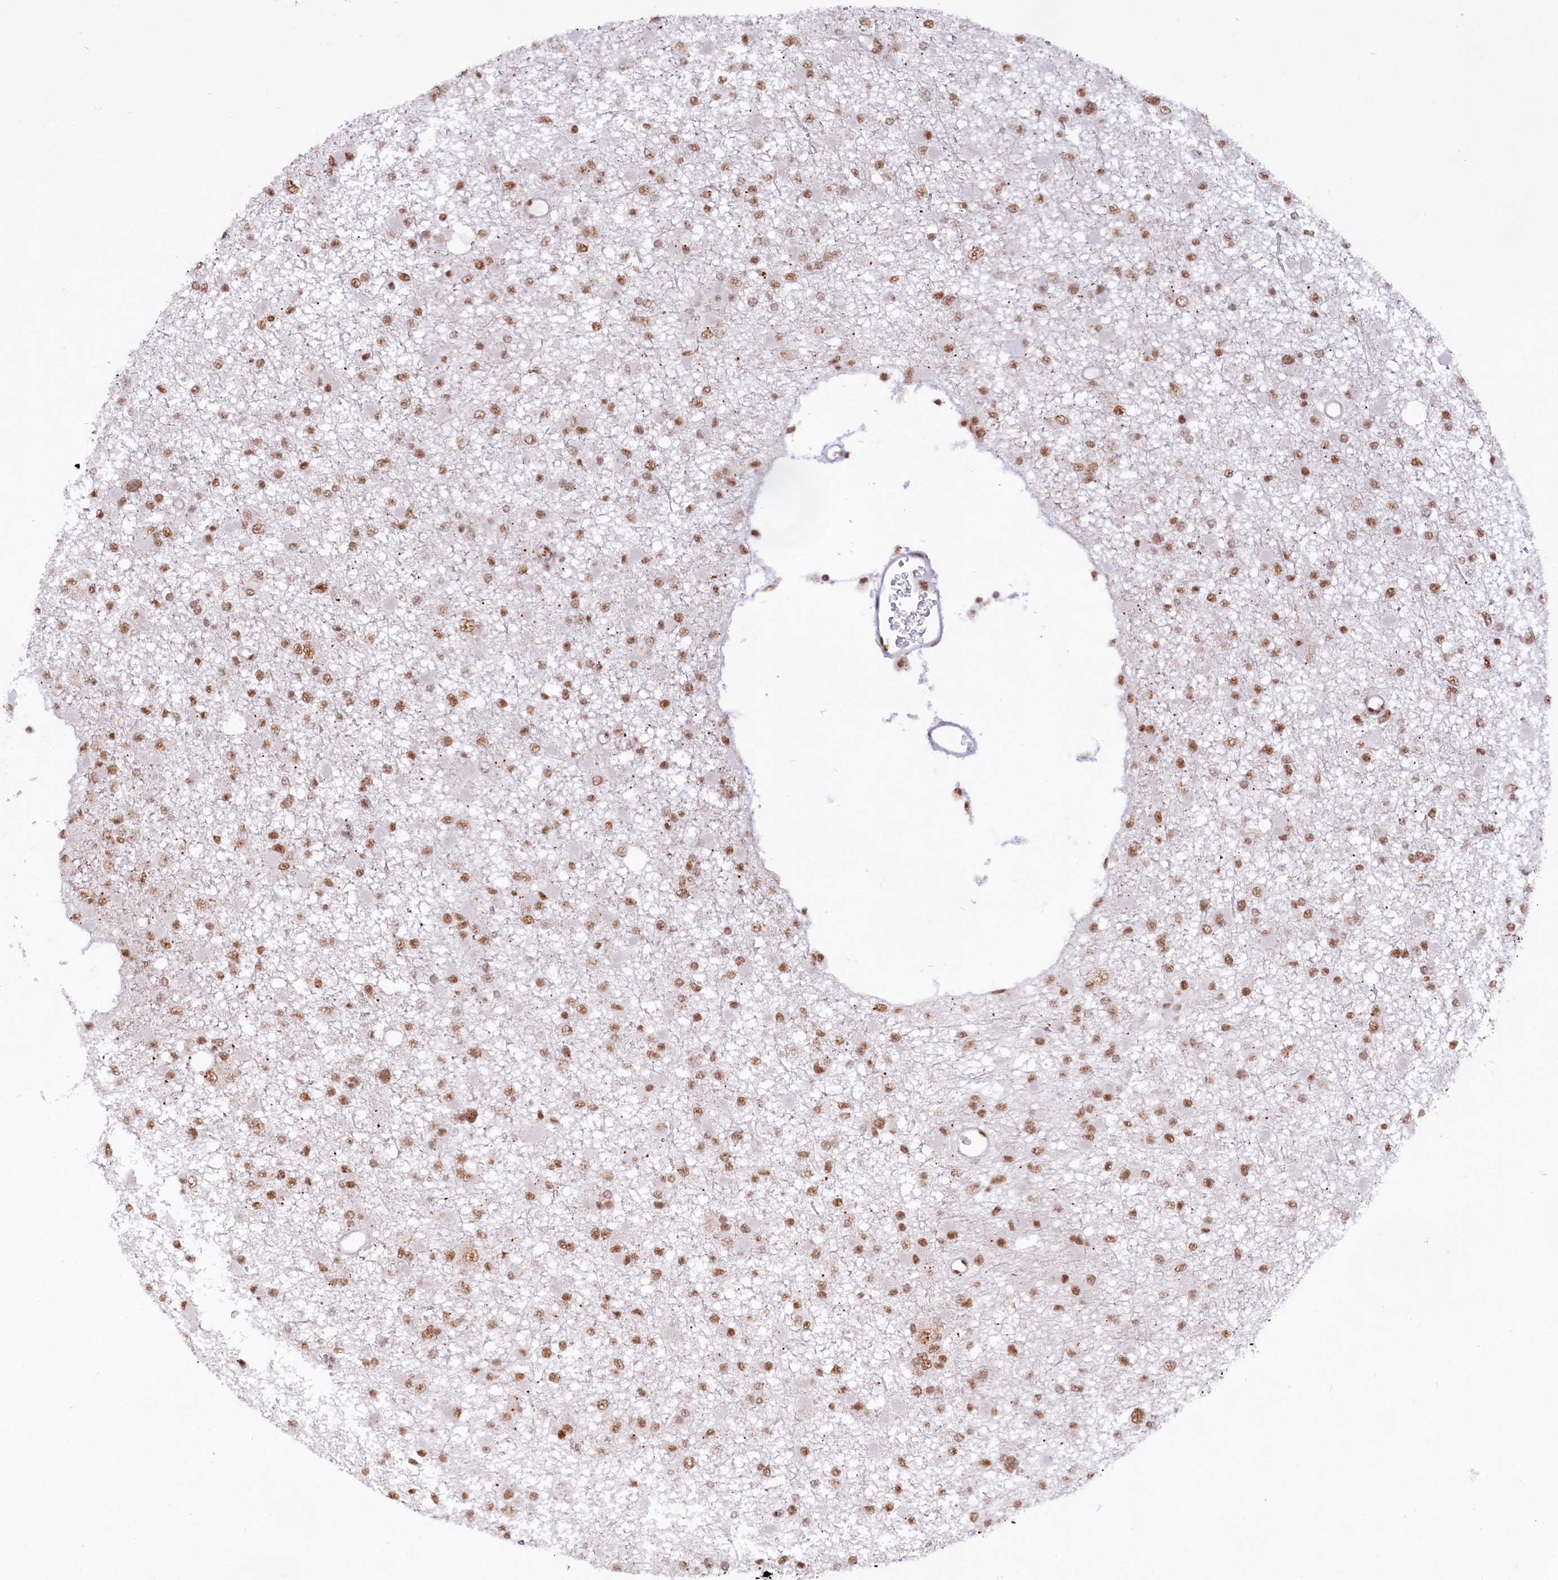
{"staining": {"intensity": "moderate", "quantity": ">75%", "location": "nuclear"}, "tissue": "glioma", "cell_type": "Tumor cells", "image_type": "cancer", "snomed": [{"axis": "morphology", "description": "Glioma, malignant, Low grade"}, {"axis": "topography", "description": "Brain"}], "caption": "This histopathology image exhibits IHC staining of low-grade glioma (malignant), with medium moderate nuclear staining in approximately >75% of tumor cells.", "gene": "HIRA", "patient": {"sex": "female", "age": 22}}